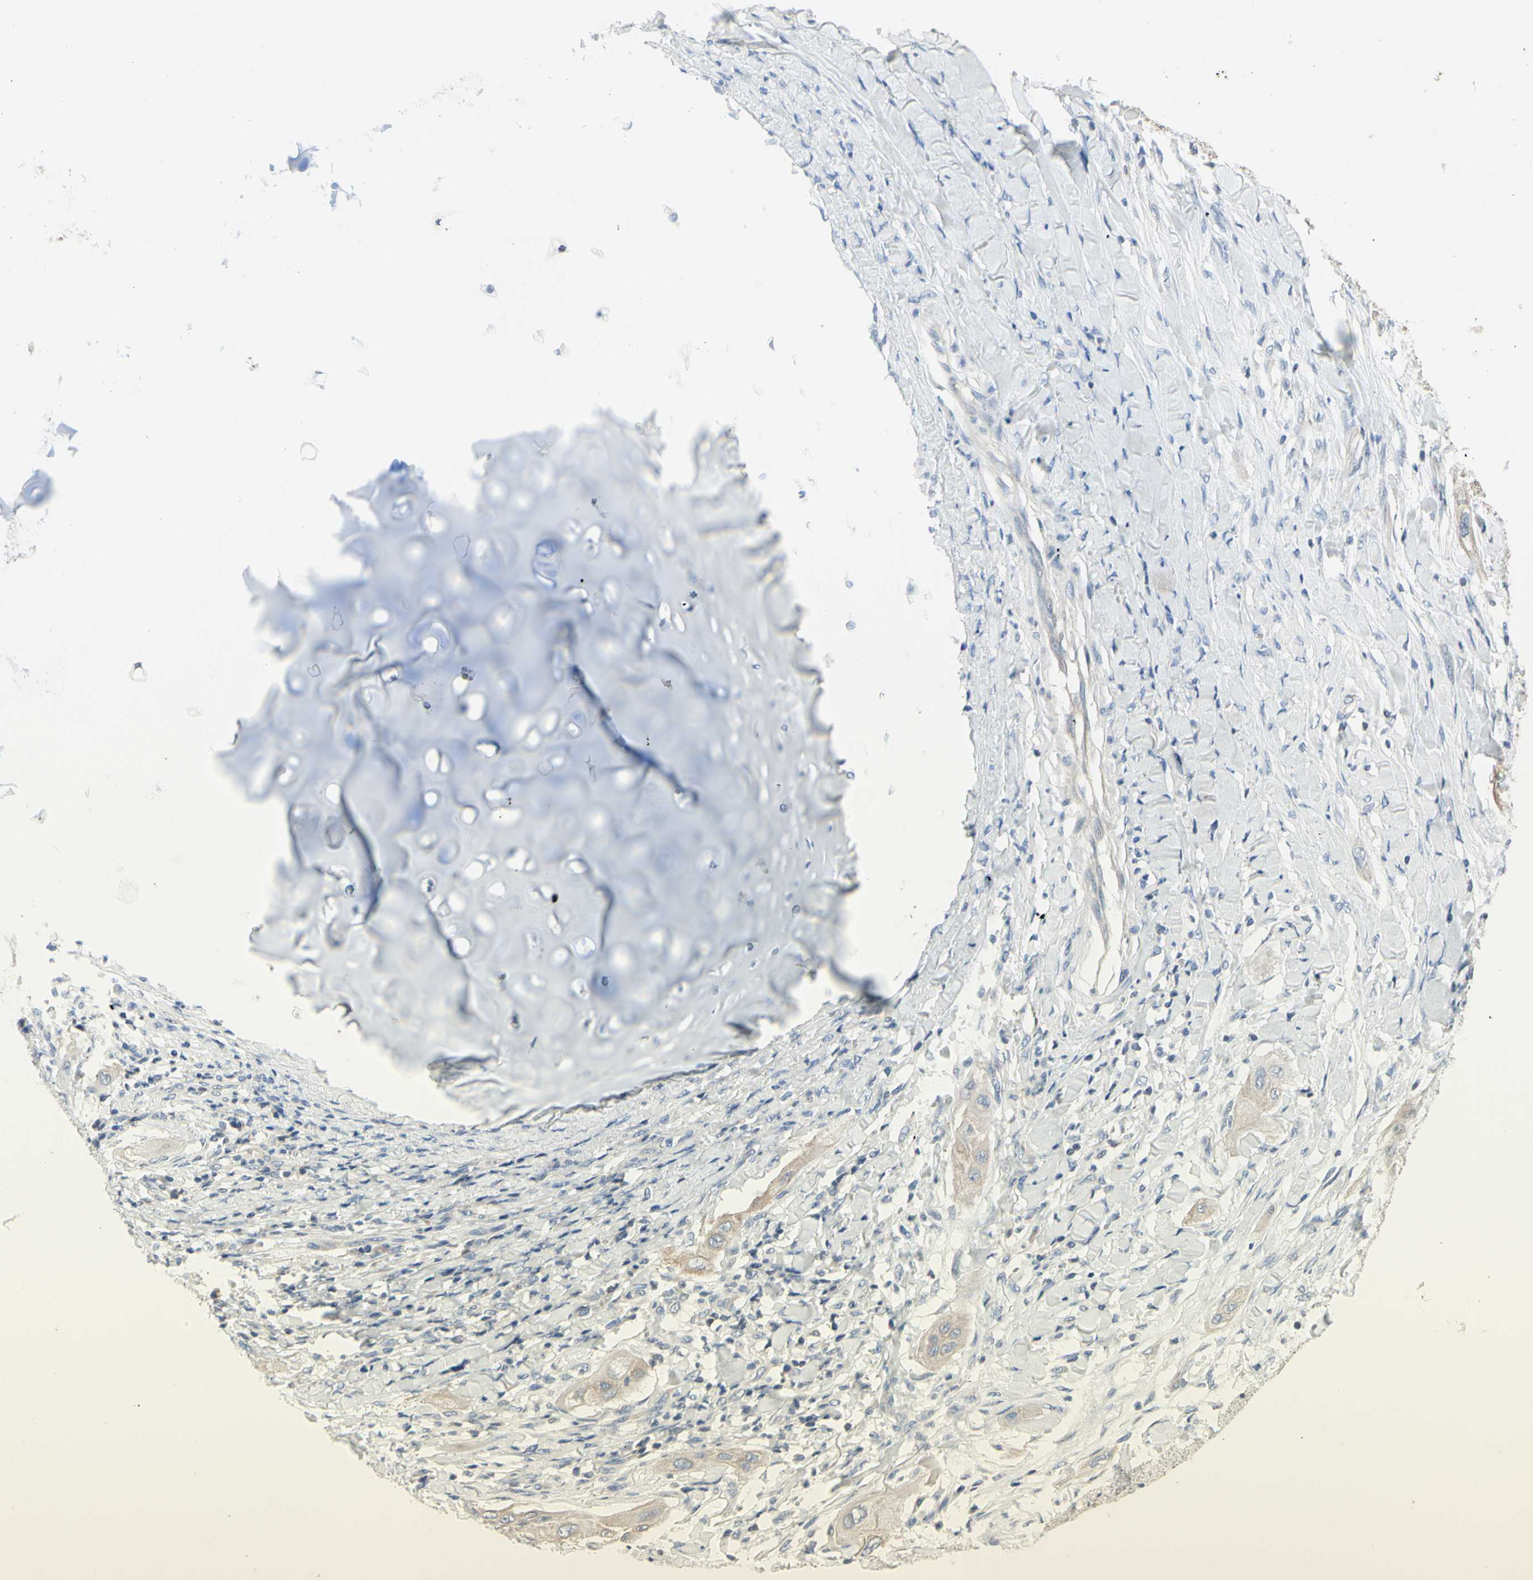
{"staining": {"intensity": "weak", "quantity": ">75%", "location": "cytoplasmic/membranous"}, "tissue": "lung cancer", "cell_type": "Tumor cells", "image_type": "cancer", "snomed": [{"axis": "morphology", "description": "Squamous cell carcinoma, NOS"}, {"axis": "topography", "description": "Lung"}], "caption": "Tumor cells reveal weak cytoplasmic/membranous positivity in approximately >75% of cells in lung squamous cell carcinoma.", "gene": "MUC1", "patient": {"sex": "female", "age": 47}}